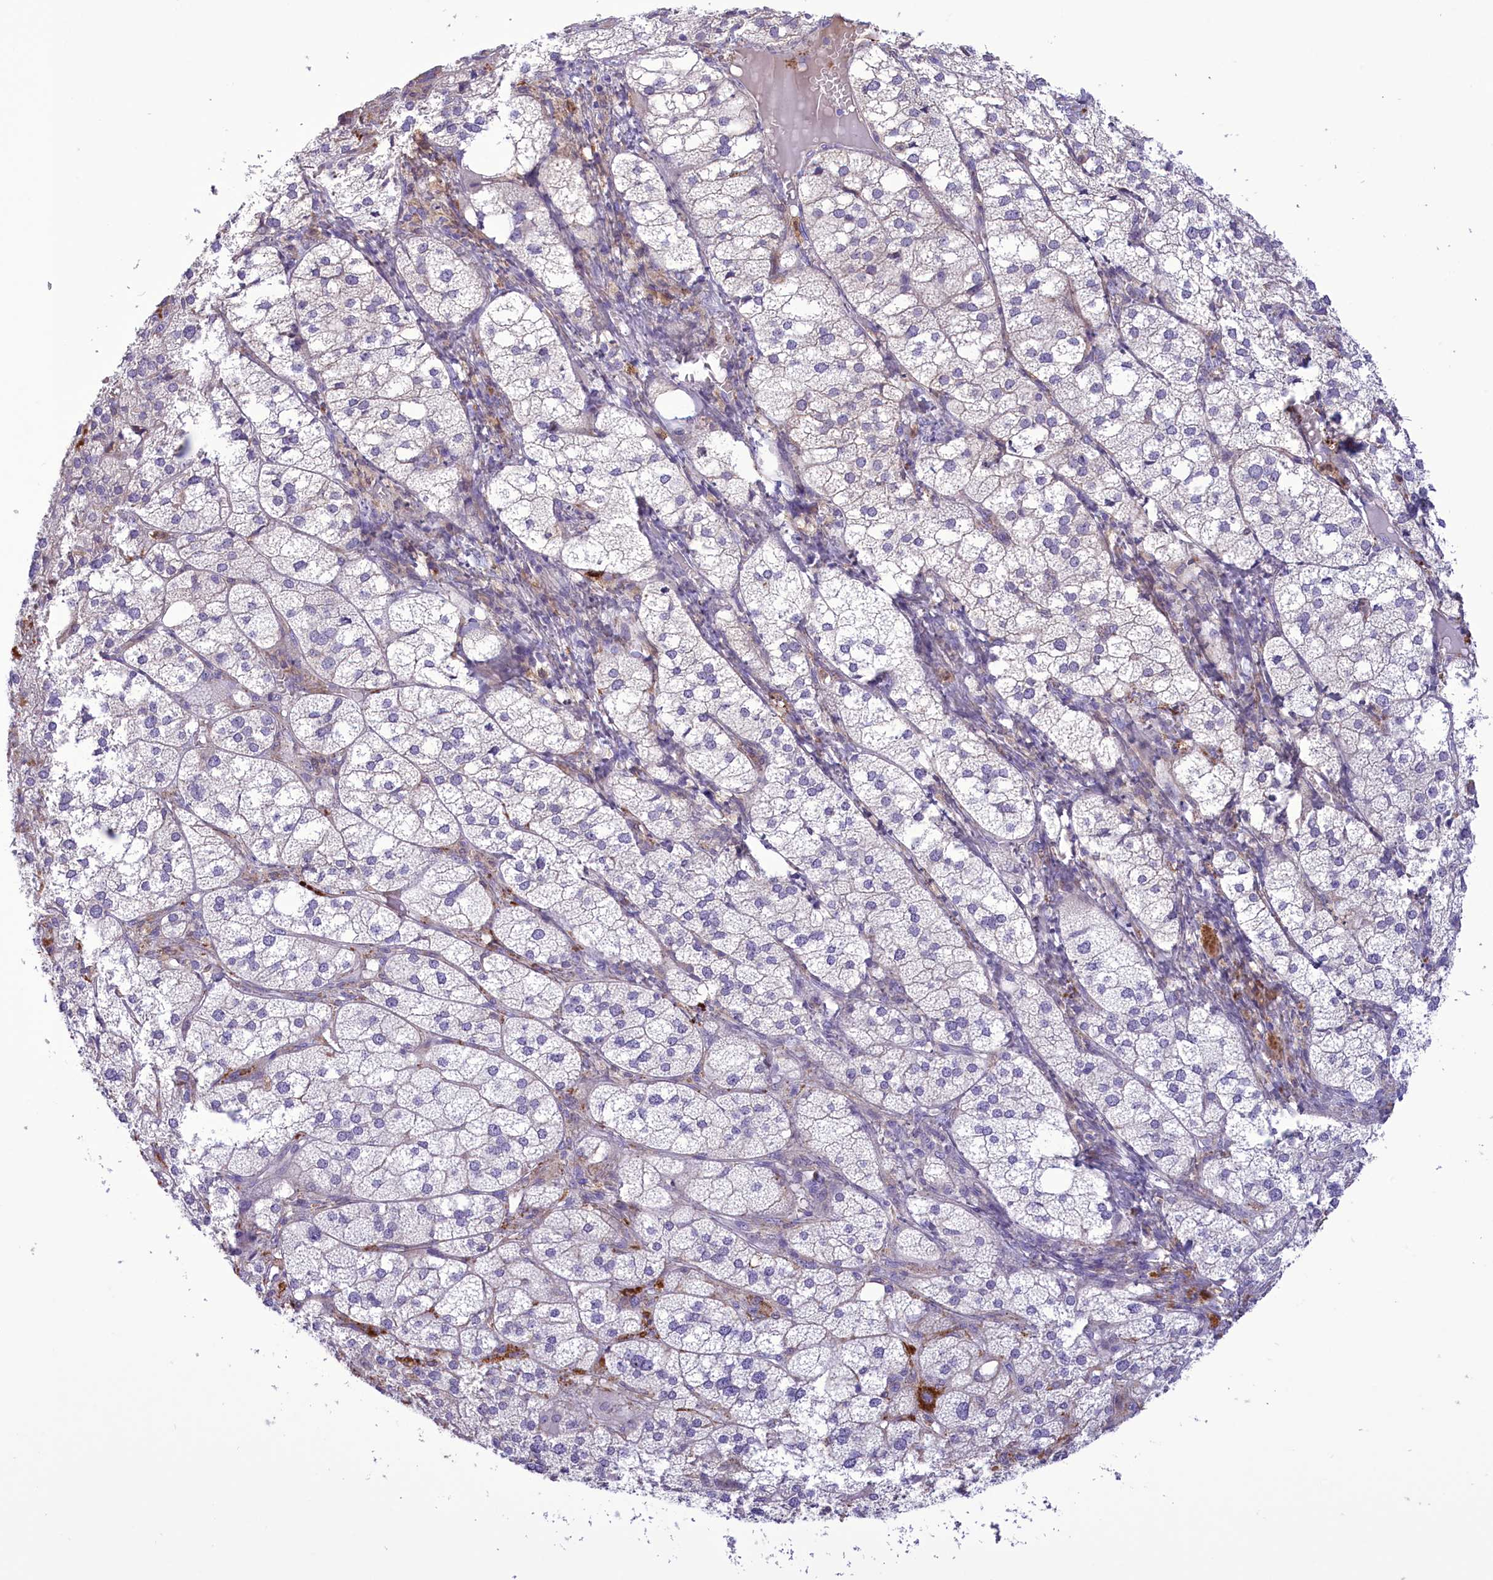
{"staining": {"intensity": "weak", "quantity": "<25%", "location": "cytoplasmic/membranous"}, "tissue": "adrenal gland", "cell_type": "Glandular cells", "image_type": "normal", "snomed": [{"axis": "morphology", "description": "Normal tissue, NOS"}, {"axis": "topography", "description": "Adrenal gland"}], "caption": "Glandular cells are negative for protein expression in unremarkable human adrenal gland. The staining is performed using DAB brown chromogen with nuclei counter-stained in using hematoxylin.", "gene": "FAM149B1", "patient": {"sex": "female", "age": 61}}